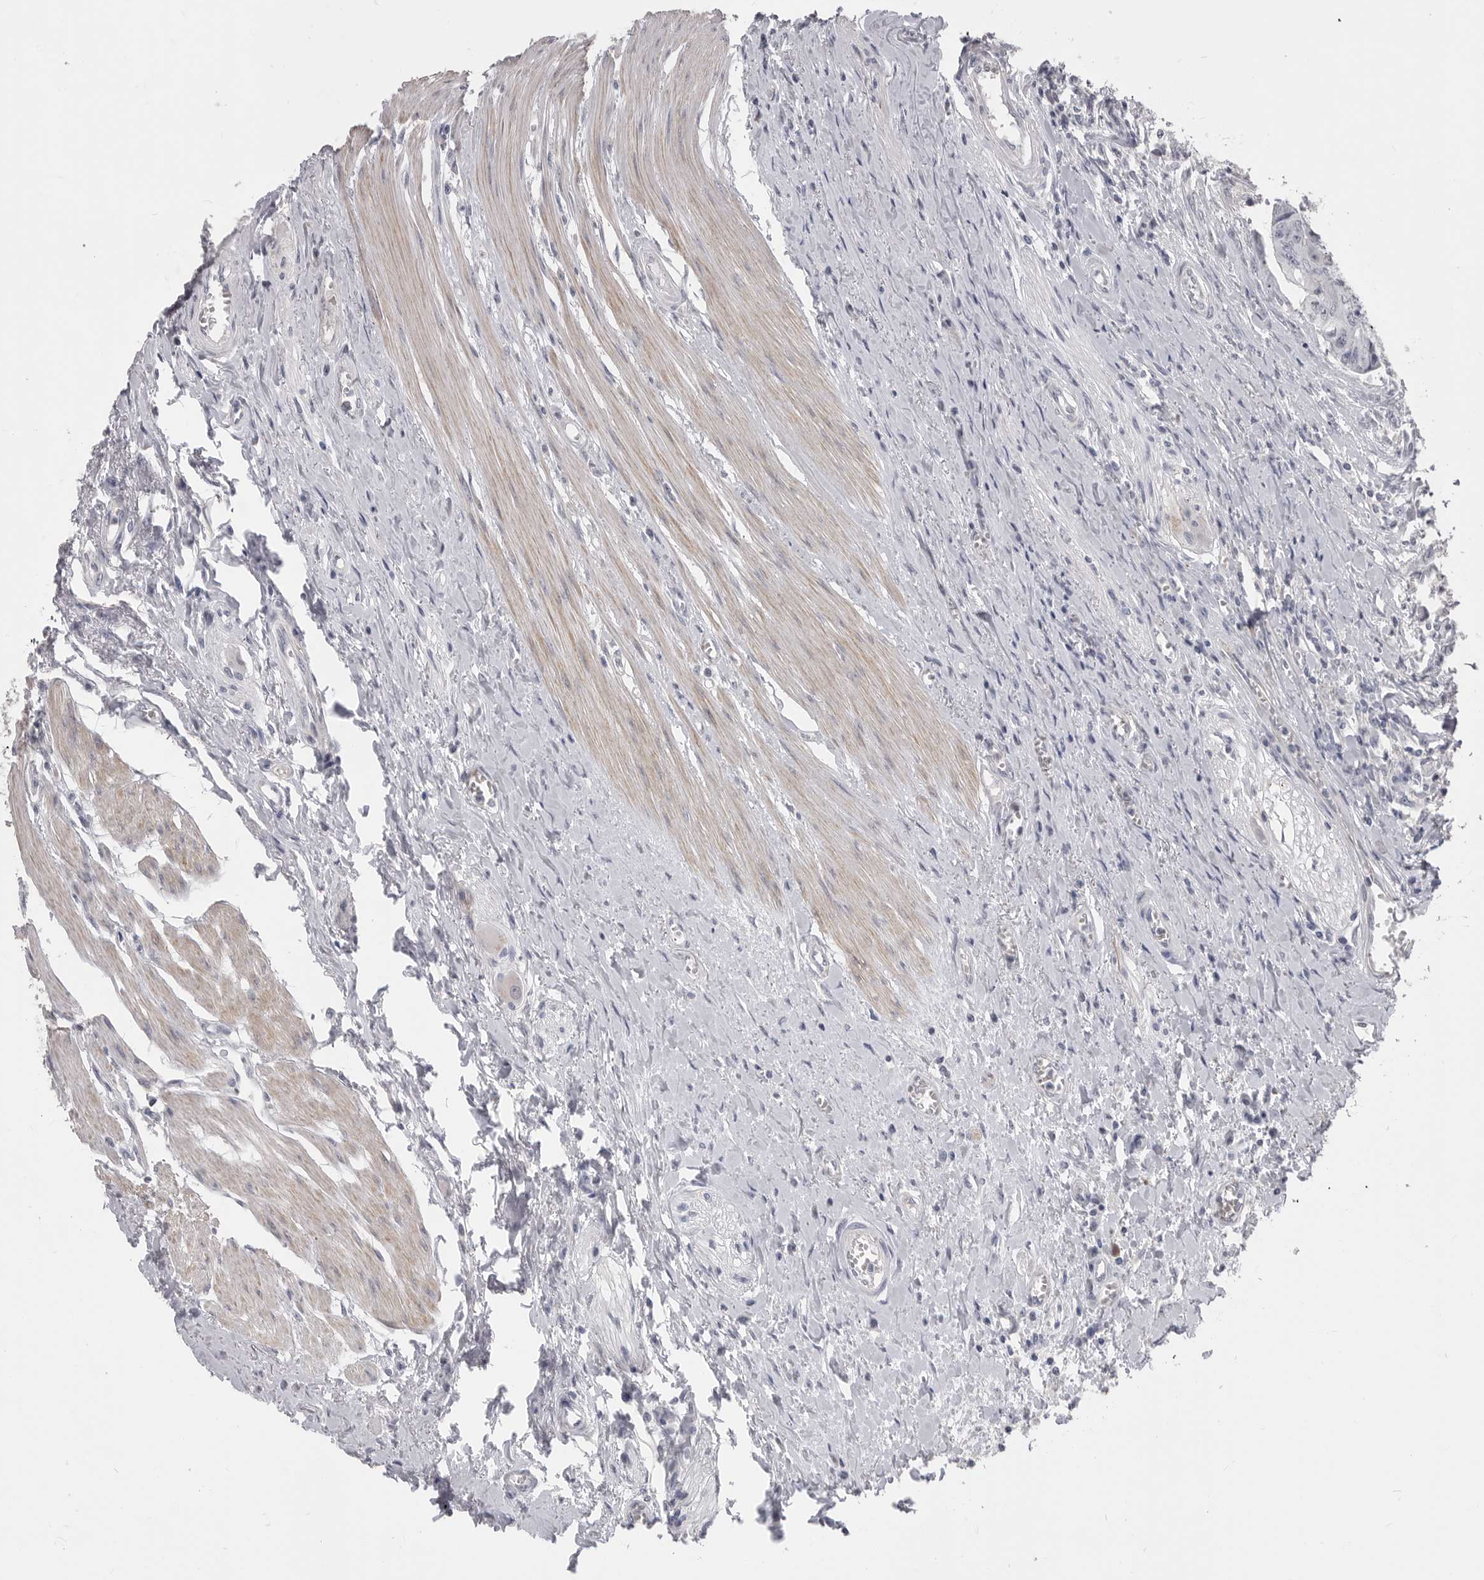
{"staining": {"intensity": "negative", "quantity": "none", "location": "none"}, "tissue": "colorectal cancer", "cell_type": "Tumor cells", "image_type": "cancer", "snomed": [{"axis": "morphology", "description": "Adenocarcinoma, NOS"}, {"axis": "topography", "description": "Rectum"}], "caption": "This photomicrograph is of colorectal cancer (adenocarcinoma) stained with IHC to label a protein in brown with the nuclei are counter-stained blue. There is no expression in tumor cells.", "gene": "PLEKHF1", "patient": {"sex": "male", "age": 84}}